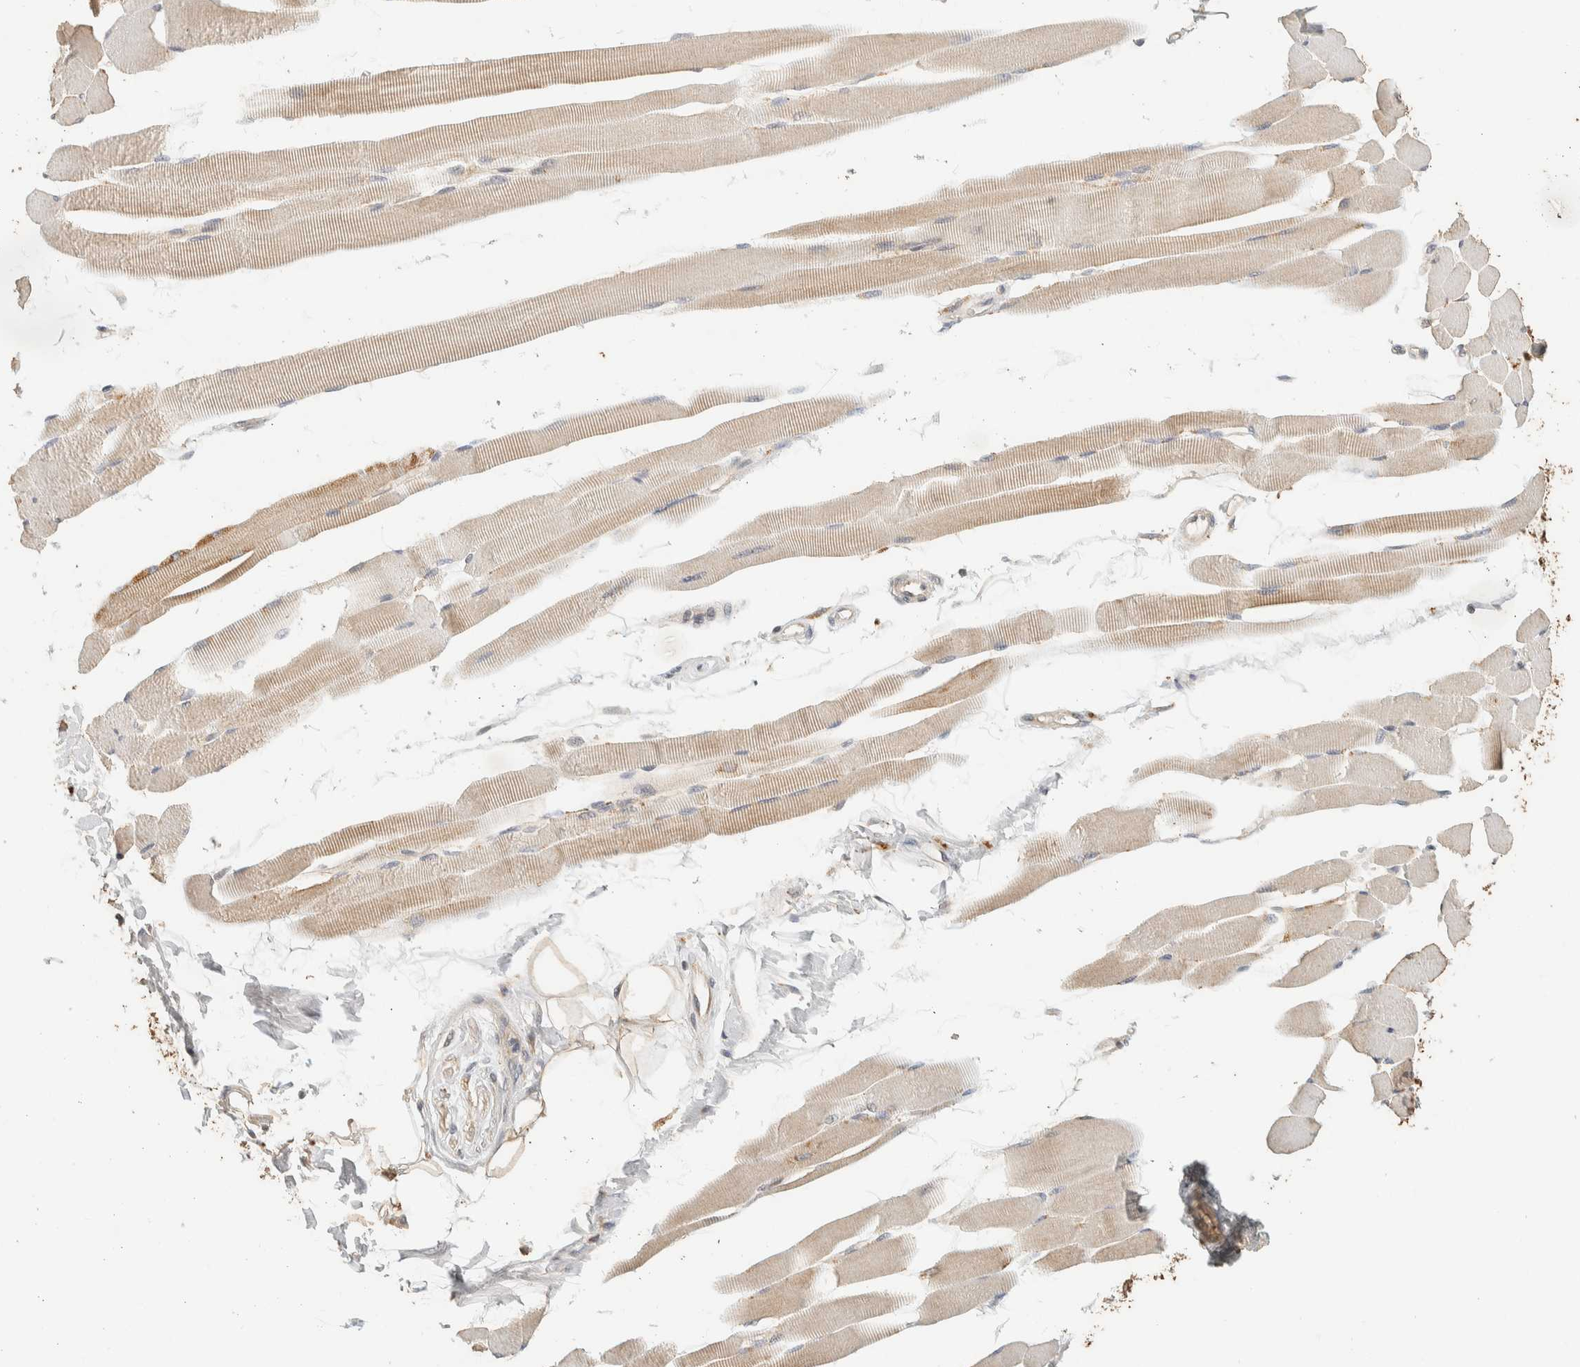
{"staining": {"intensity": "moderate", "quantity": "25%-75%", "location": "cytoplasmic/membranous"}, "tissue": "skeletal muscle", "cell_type": "Myocytes", "image_type": "normal", "snomed": [{"axis": "morphology", "description": "Normal tissue, NOS"}, {"axis": "topography", "description": "Skeletal muscle"}, {"axis": "topography", "description": "Peripheral nerve tissue"}], "caption": "The immunohistochemical stain shows moderate cytoplasmic/membranous staining in myocytes of unremarkable skeletal muscle. (brown staining indicates protein expression, while blue staining denotes nuclei).", "gene": "ITPA", "patient": {"sex": "female", "age": 84}}